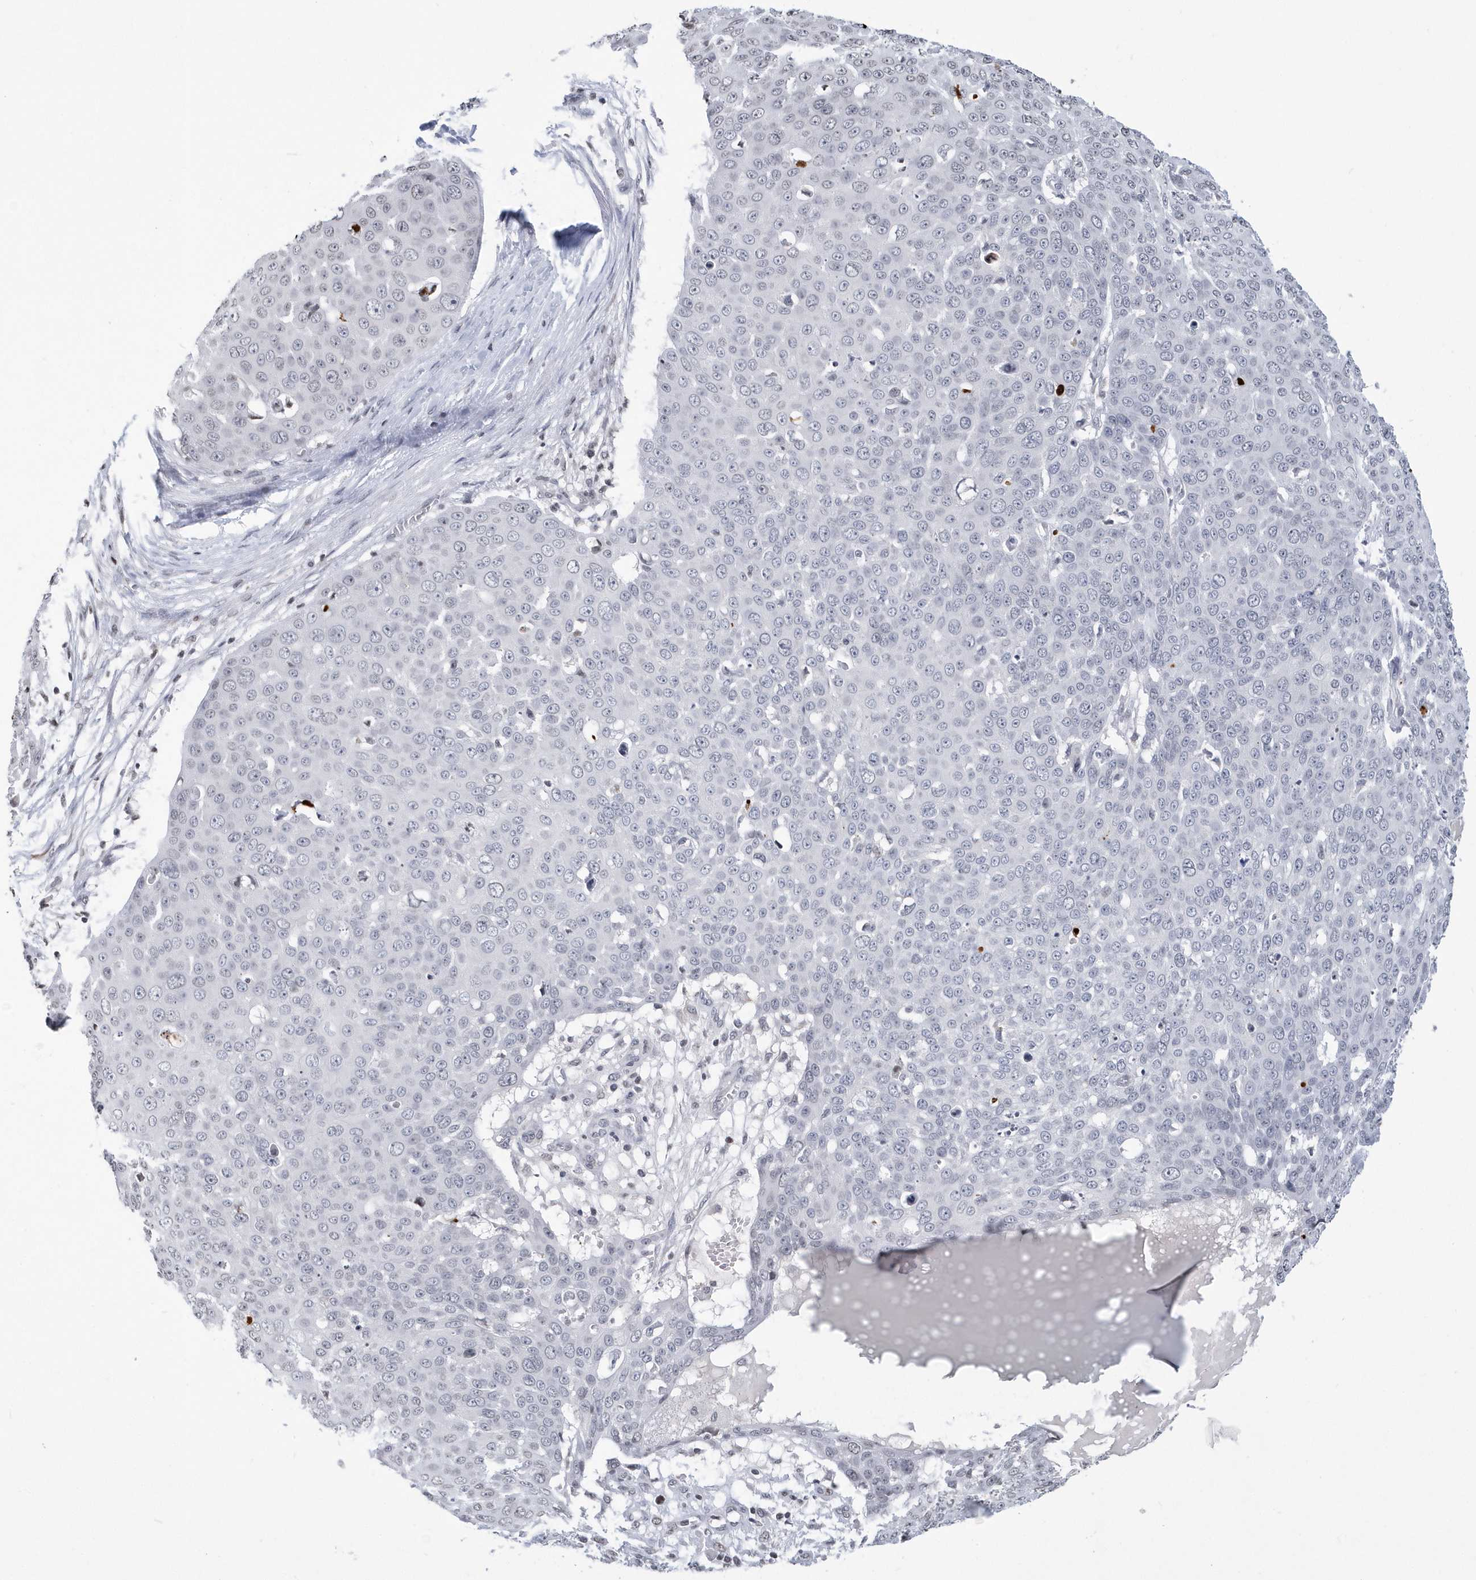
{"staining": {"intensity": "negative", "quantity": "none", "location": "none"}, "tissue": "skin cancer", "cell_type": "Tumor cells", "image_type": "cancer", "snomed": [{"axis": "morphology", "description": "Squamous cell carcinoma, NOS"}, {"axis": "topography", "description": "Skin"}], "caption": "An immunohistochemistry (IHC) photomicrograph of skin cancer (squamous cell carcinoma) is shown. There is no staining in tumor cells of skin cancer (squamous cell carcinoma). Nuclei are stained in blue.", "gene": "VWA5B2", "patient": {"sex": "male", "age": 71}}